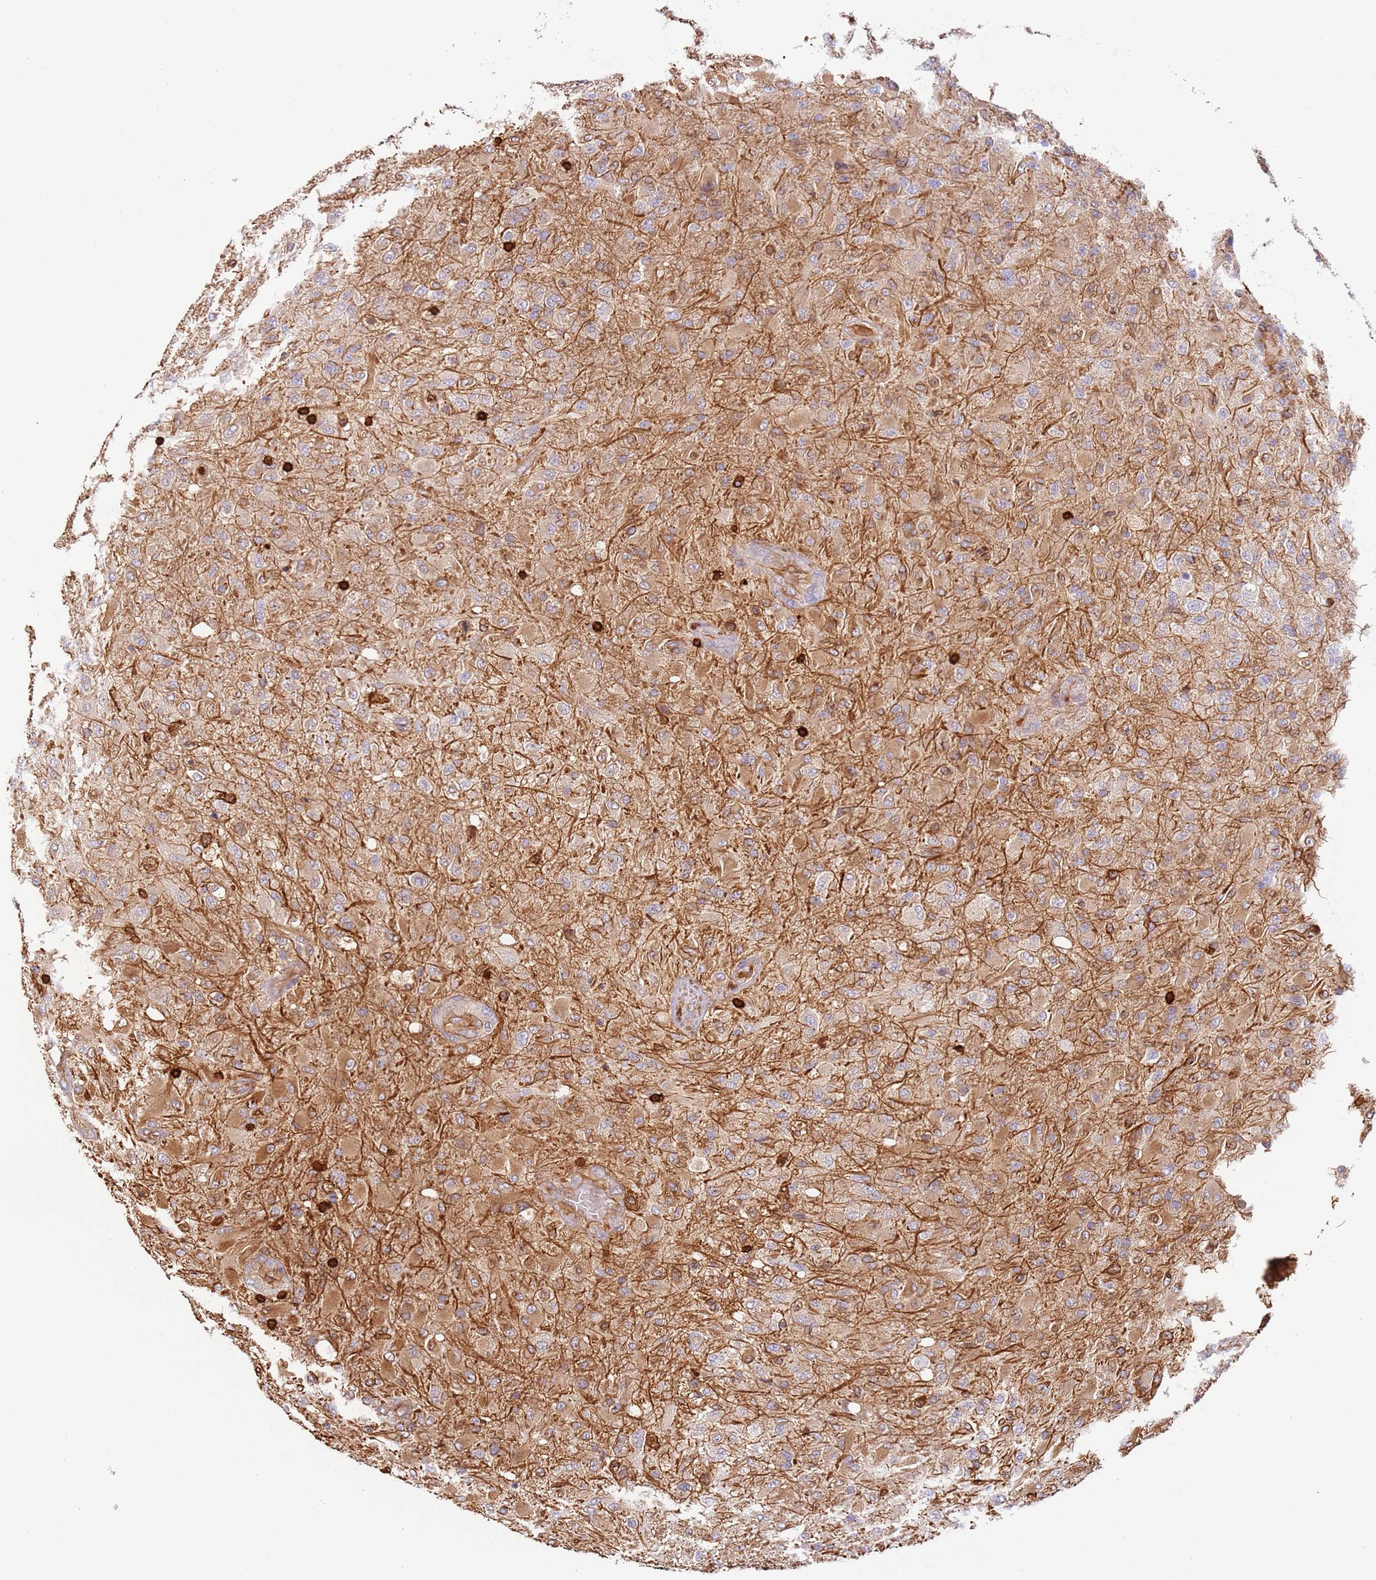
{"staining": {"intensity": "moderate", "quantity": "<25%", "location": "cytoplasmic/membranous"}, "tissue": "glioma", "cell_type": "Tumor cells", "image_type": "cancer", "snomed": [{"axis": "morphology", "description": "Glioma, malignant, Low grade"}, {"axis": "topography", "description": "Brain"}], "caption": "The image reveals a brown stain indicating the presence of a protein in the cytoplasmic/membranous of tumor cells in glioma.", "gene": "OR6P1", "patient": {"sex": "male", "age": 65}}